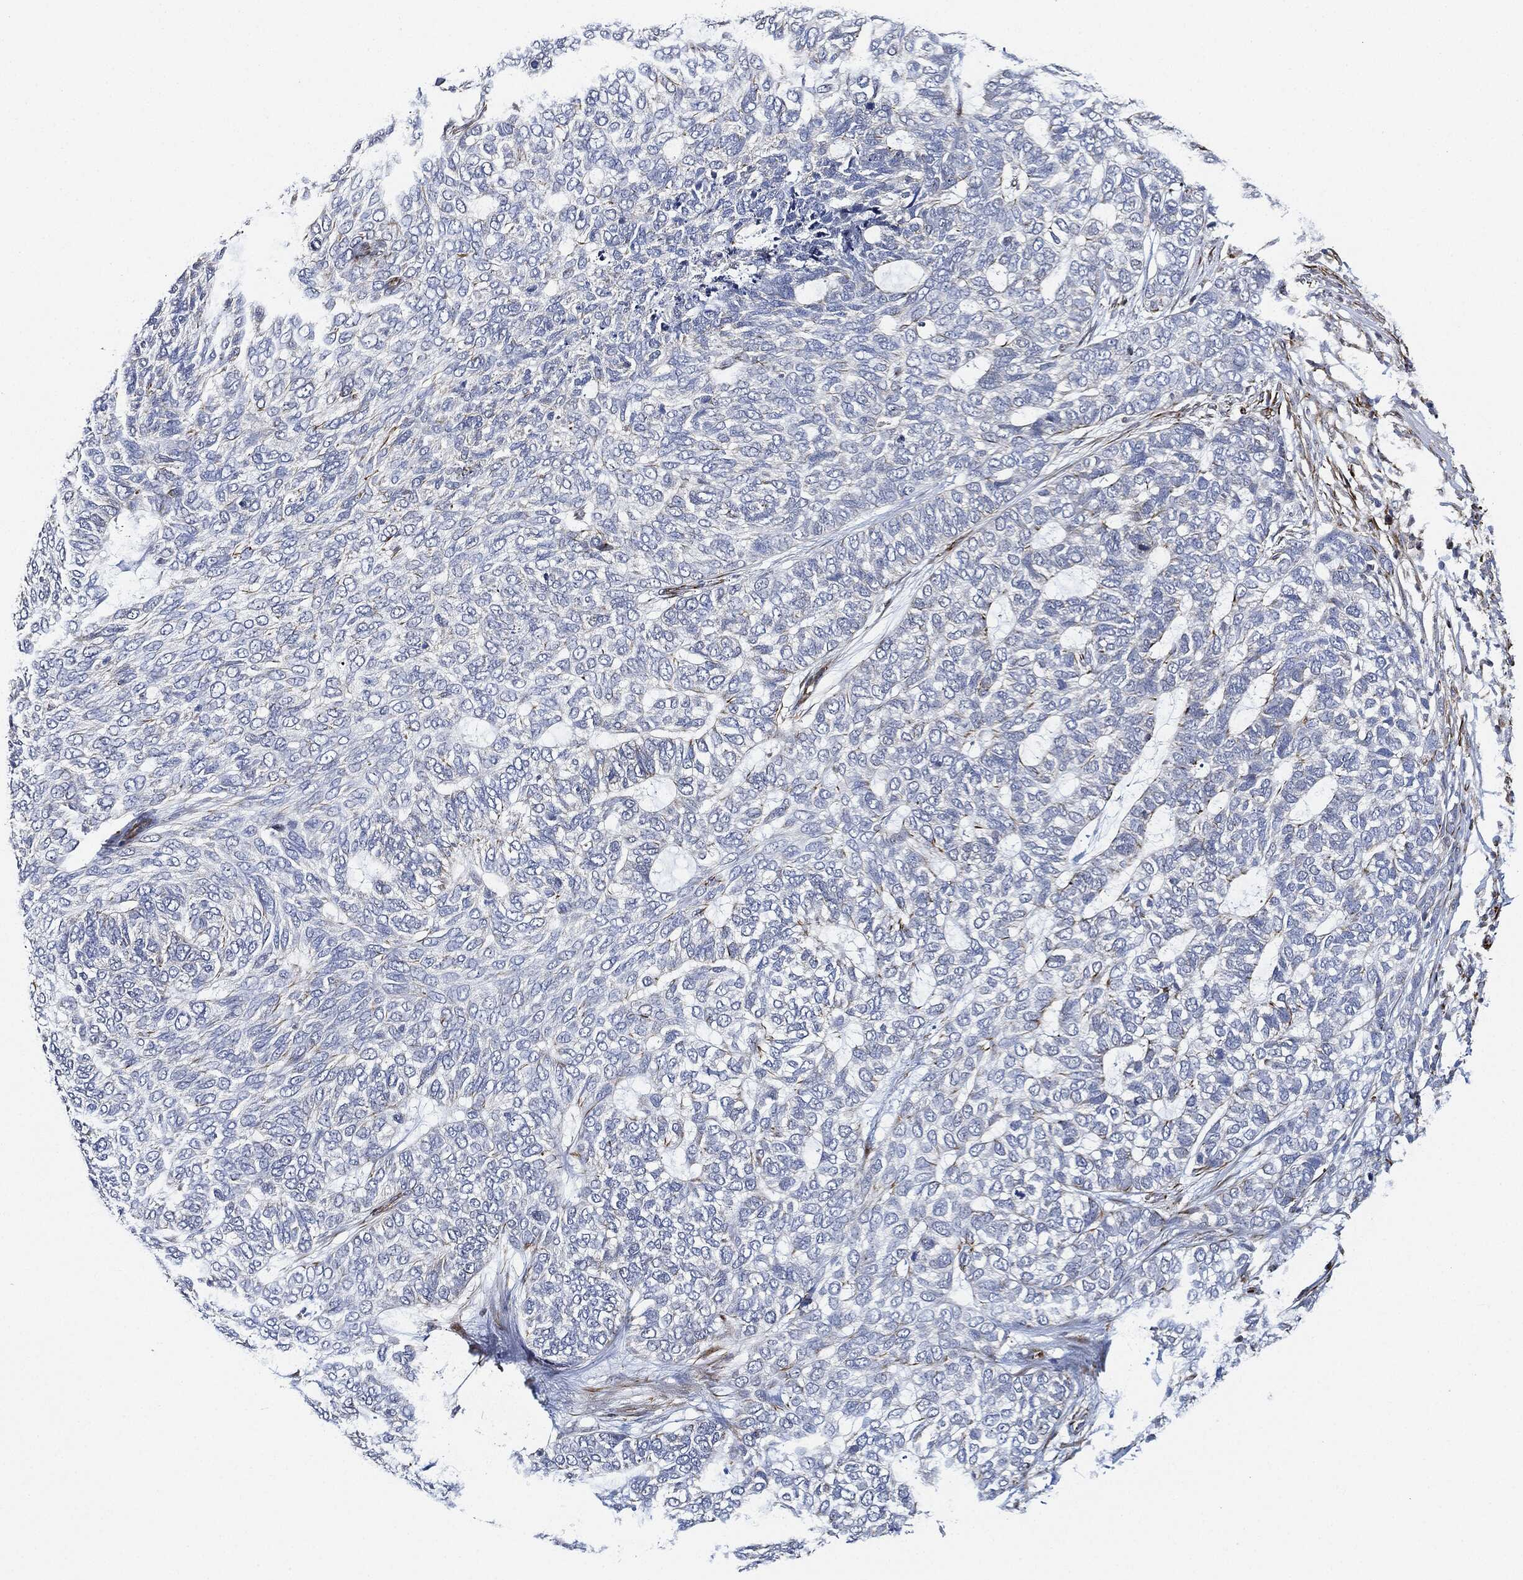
{"staining": {"intensity": "negative", "quantity": "none", "location": "none"}, "tissue": "skin cancer", "cell_type": "Tumor cells", "image_type": "cancer", "snomed": [{"axis": "morphology", "description": "Basal cell carcinoma"}, {"axis": "topography", "description": "Skin"}], "caption": "A high-resolution micrograph shows immunohistochemistry (IHC) staining of skin cancer (basal cell carcinoma), which demonstrates no significant positivity in tumor cells.", "gene": "THSD1", "patient": {"sex": "female", "age": 65}}